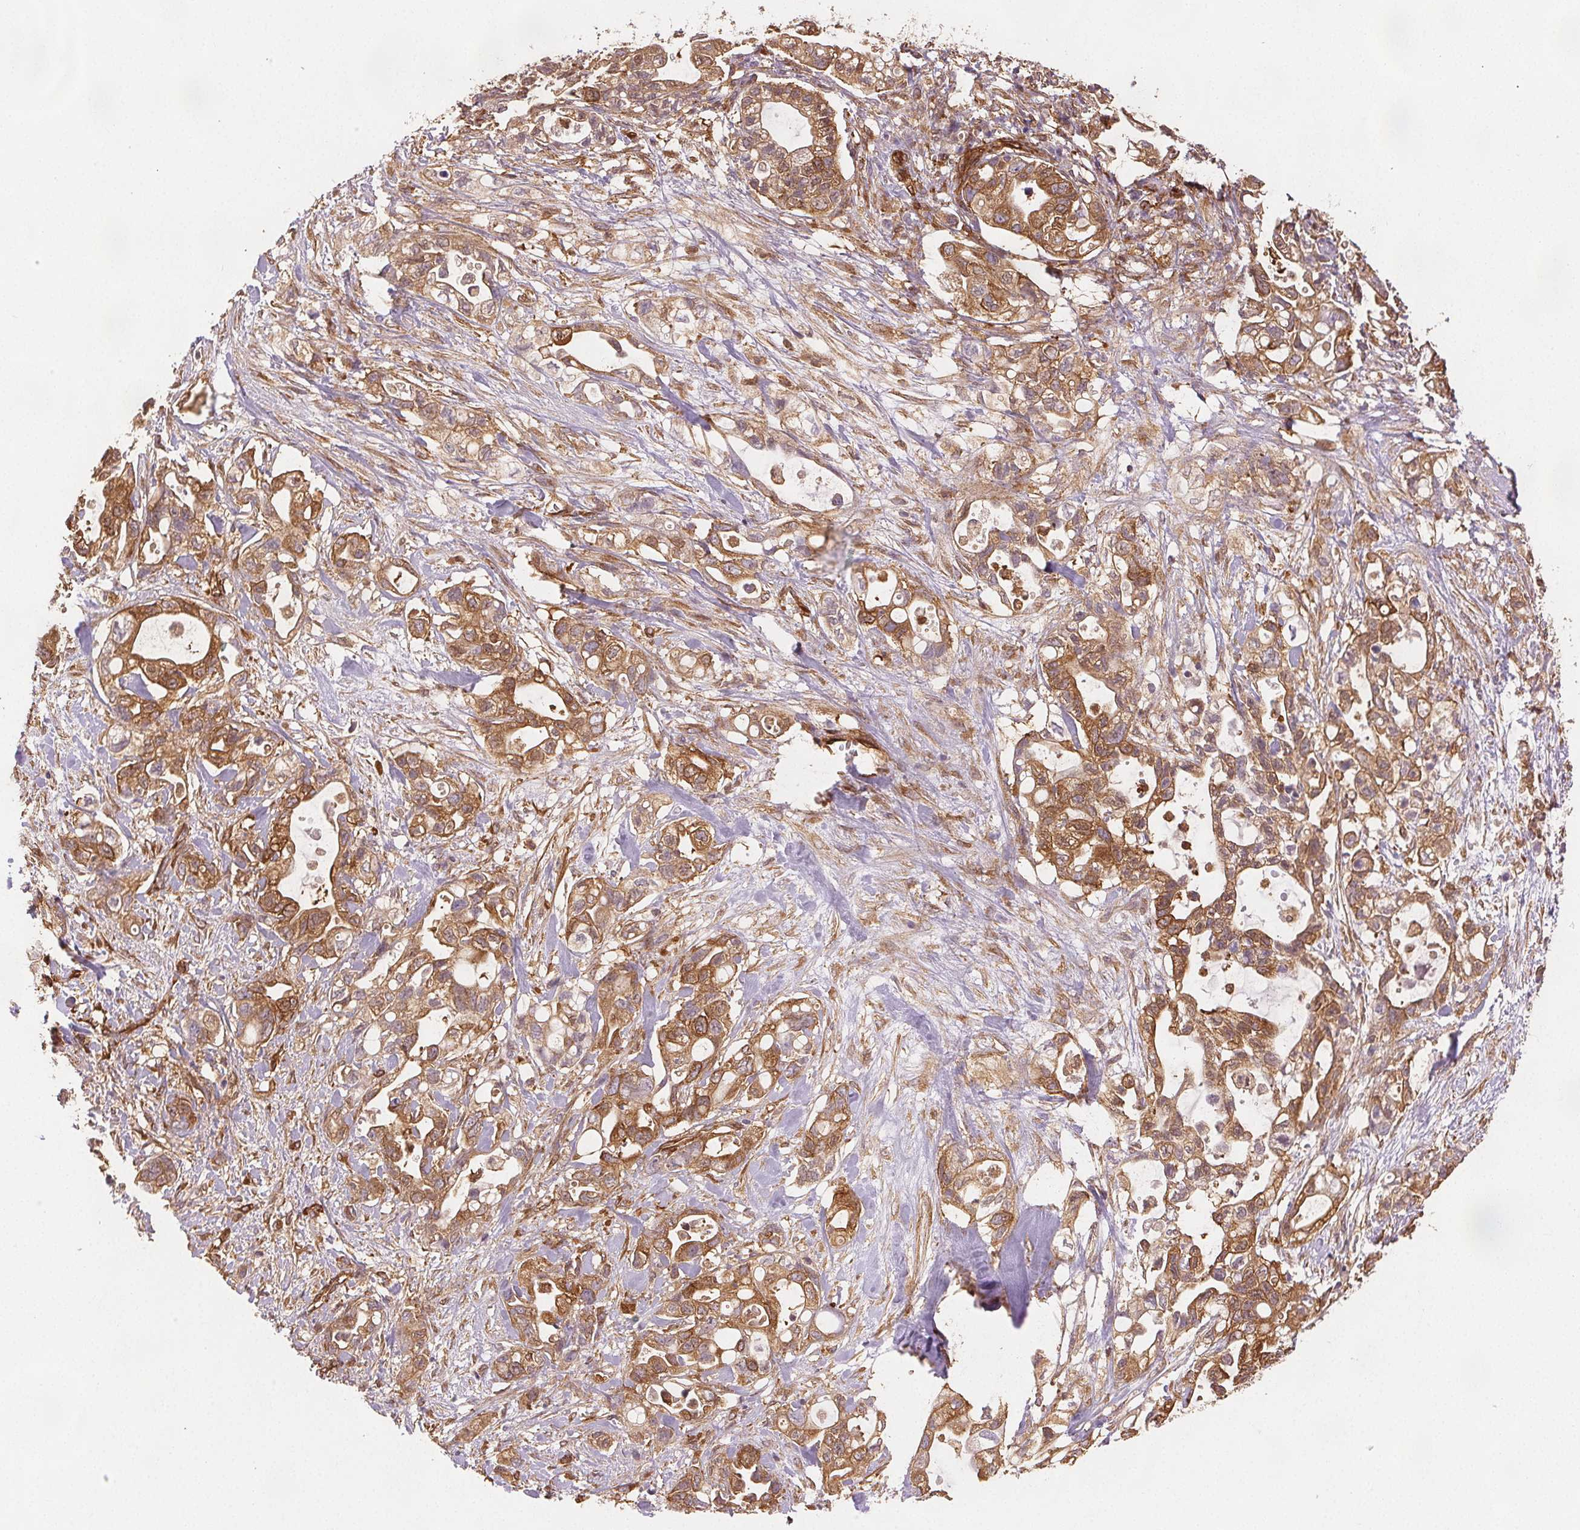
{"staining": {"intensity": "moderate", "quantity": ">75%", "location": "cytoplasmic/membranous"}, "tissue": "pancreatic cancer", "cell_type": "Tumor cells", "image_type": "cancer", "snomed": [{"axis": "morphology", "description": "Adenocarcinoma, NOS"}, {"axis": "topography", "description": "Pancreas"}], "caption": "Adenocarcinoma (pancreatic) stained with a brown dye demonstrates moderate cytoplasmic/membranous positive staining in approximately >75% of tumor cells.", "gene": "DIAPH2", "patient": {"sex": "female", "age": 72}}